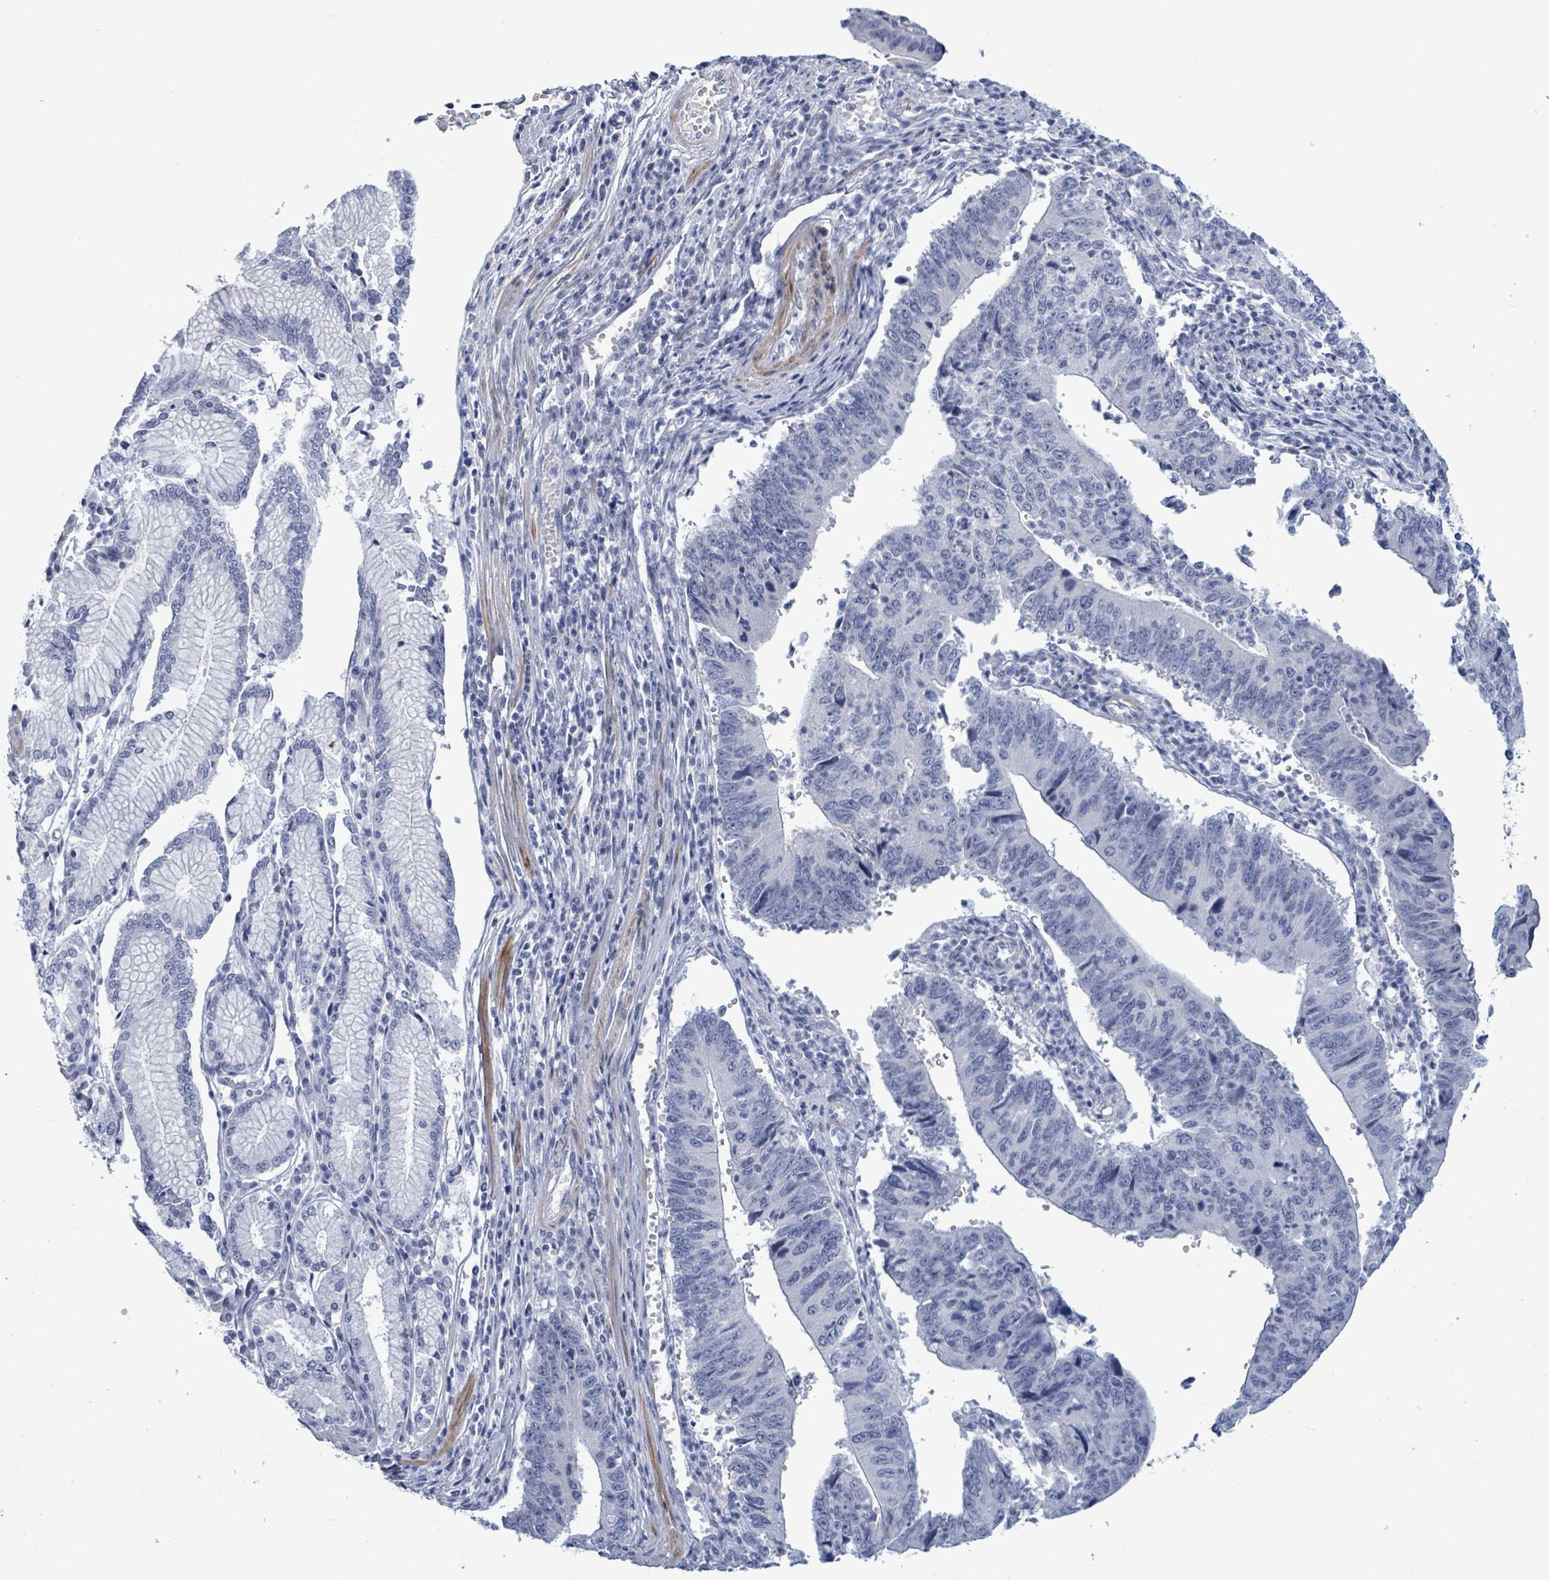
{"staining": {"intensity": "negative", "quantity": "none", "location": "none"}, "tissue": "stomach cancer", "cell_type": "Tumor cells", "image_type": "cancer", "snomed": [{"axis": "morphology", "description": "Adenocarcinoma, NOS"}, {"axis": "topography", "description": "Stomach"}], "caption": "A micrograph of stomach adenocarcinoma stained for a protein shows no brown staining in tumor cells. (Immunohistochemistry (ihc), brightfield microscopy, high magnification).", "gene": "ZNF771", "patient": {"sex": "male", "age": 59}}